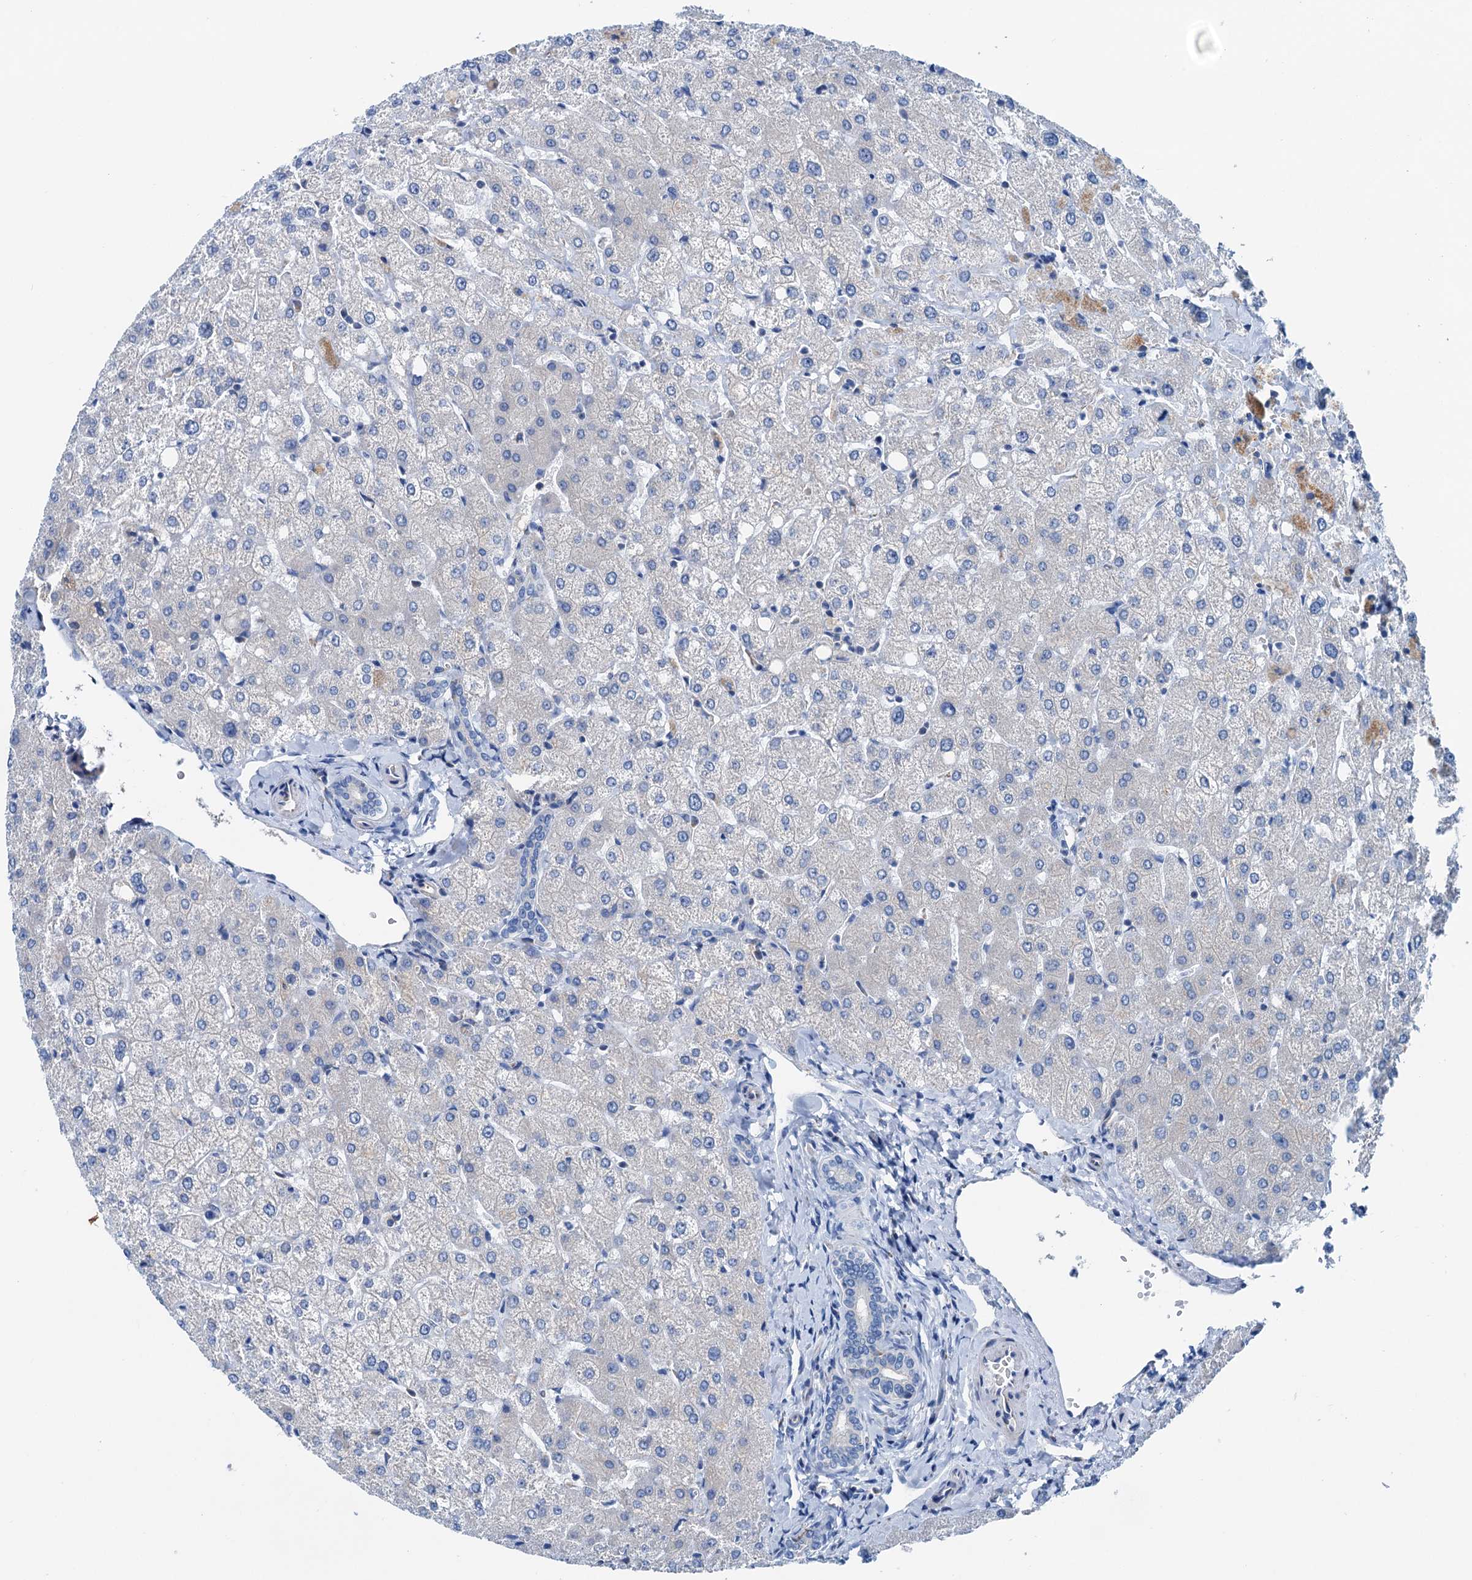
{"staining": {"intensity": "negative", "quantity": "none", "location": "none"}, "tissue": "liver", "cell_type": "Cholangiocytes", "image_type": "normal", "snomed": [{"axis": "morphology", "description": "Normal tissue, NOS"}, {"axis": "topography", "description": "Liver"}], "caption": "This histopathology image is of benign liver stained with immunohistochemistry to label a protein in brown with the nuclei are counter-stained blue. There is no positivity in cholangiocytes. (DAB (3,3'-diaminobenzidine) immunohistochemistry visualized using brightfield microscopy, high magnification).", "gene": "KNDC1", "patient": {"sex": "female", "age": 54}}